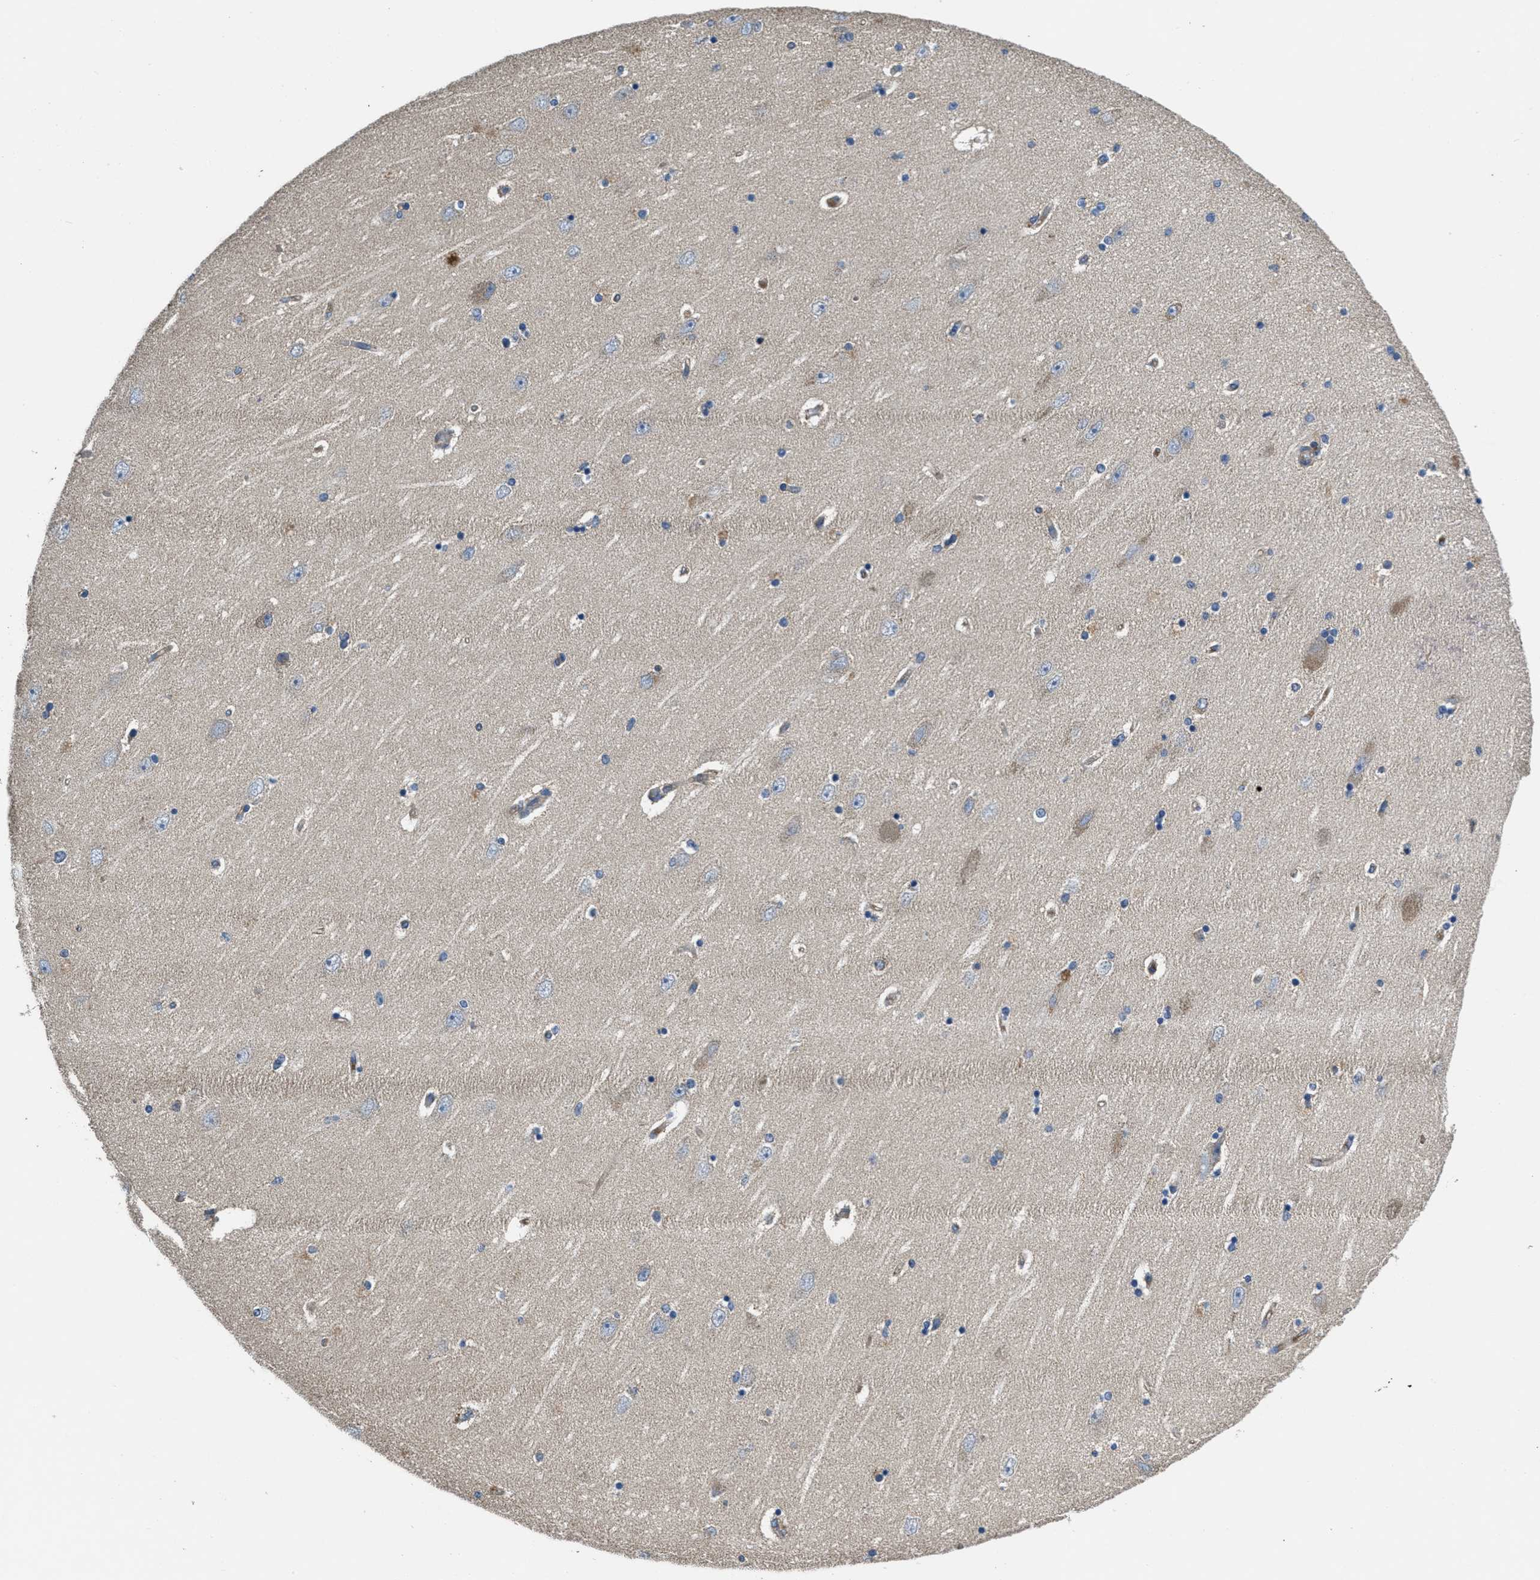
{"staining": {"intensity": "weak", "quantity": "<25%", "location": "cytoplasmic/membranous"}, "tissue": "hippocampus", "cell_type": "Glial cells", "image_type": "normal", "snomed": [{"axis": "morphology", "description": "Normal tissue, NOS"}, {"axis": "topography", "description": "Hippocampus"}], "caption": "This is an immunohistochemistry histopathology image of benign hippocampus. There is no positivity in glial cells.", "gene": "GALK1", "patient": {"sex": "female", "age": 54}}